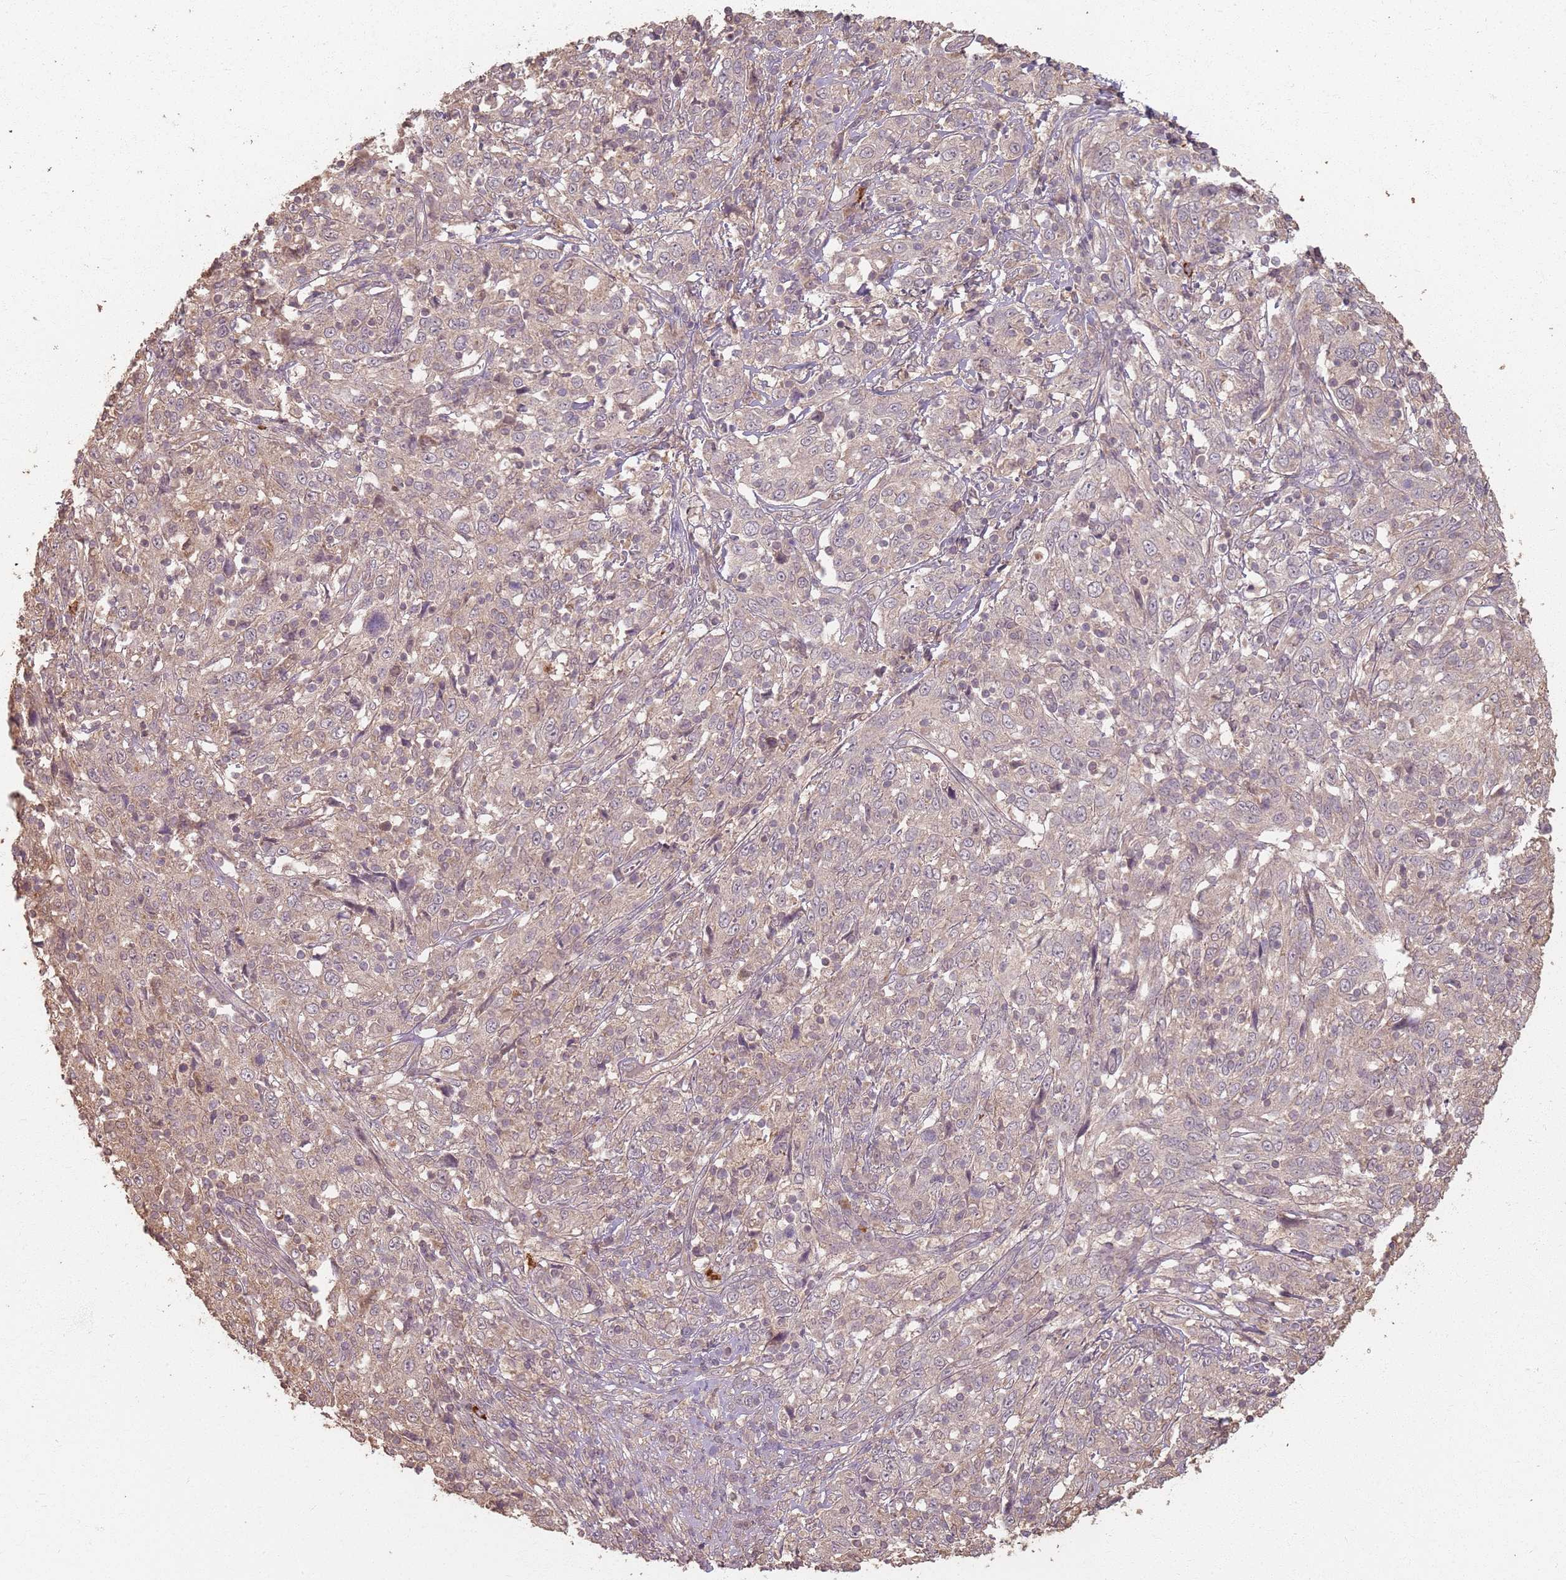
{"staining": {"intensity": "weak", "quantity": "25%-75%", "location": "cytoplasmic/membranous"}, "tissue": "cervical cancer", "cell_type": "Tumor cells", "image_type": "cancer", "snomed": [{"axis": "morphology", "description": "Squamous cell carcinoma, NOS"}, {"axis": "topography", "description": "Cervix"}], "caption": "Immunohistochemical staining of human cervical cancer (squamous cell carcinoma) reveals low levels of weak cytoplasmic/membranous staining in about 25%-75% of tumor cells. Using DAB (3,3'-diaminobenzidine) (brown) and hematoxylin (blue) stains, captured at high magnification using brightfield microscopy.", "gene": "CCDC168", "patient": {"sex": "female", "age": 46}}